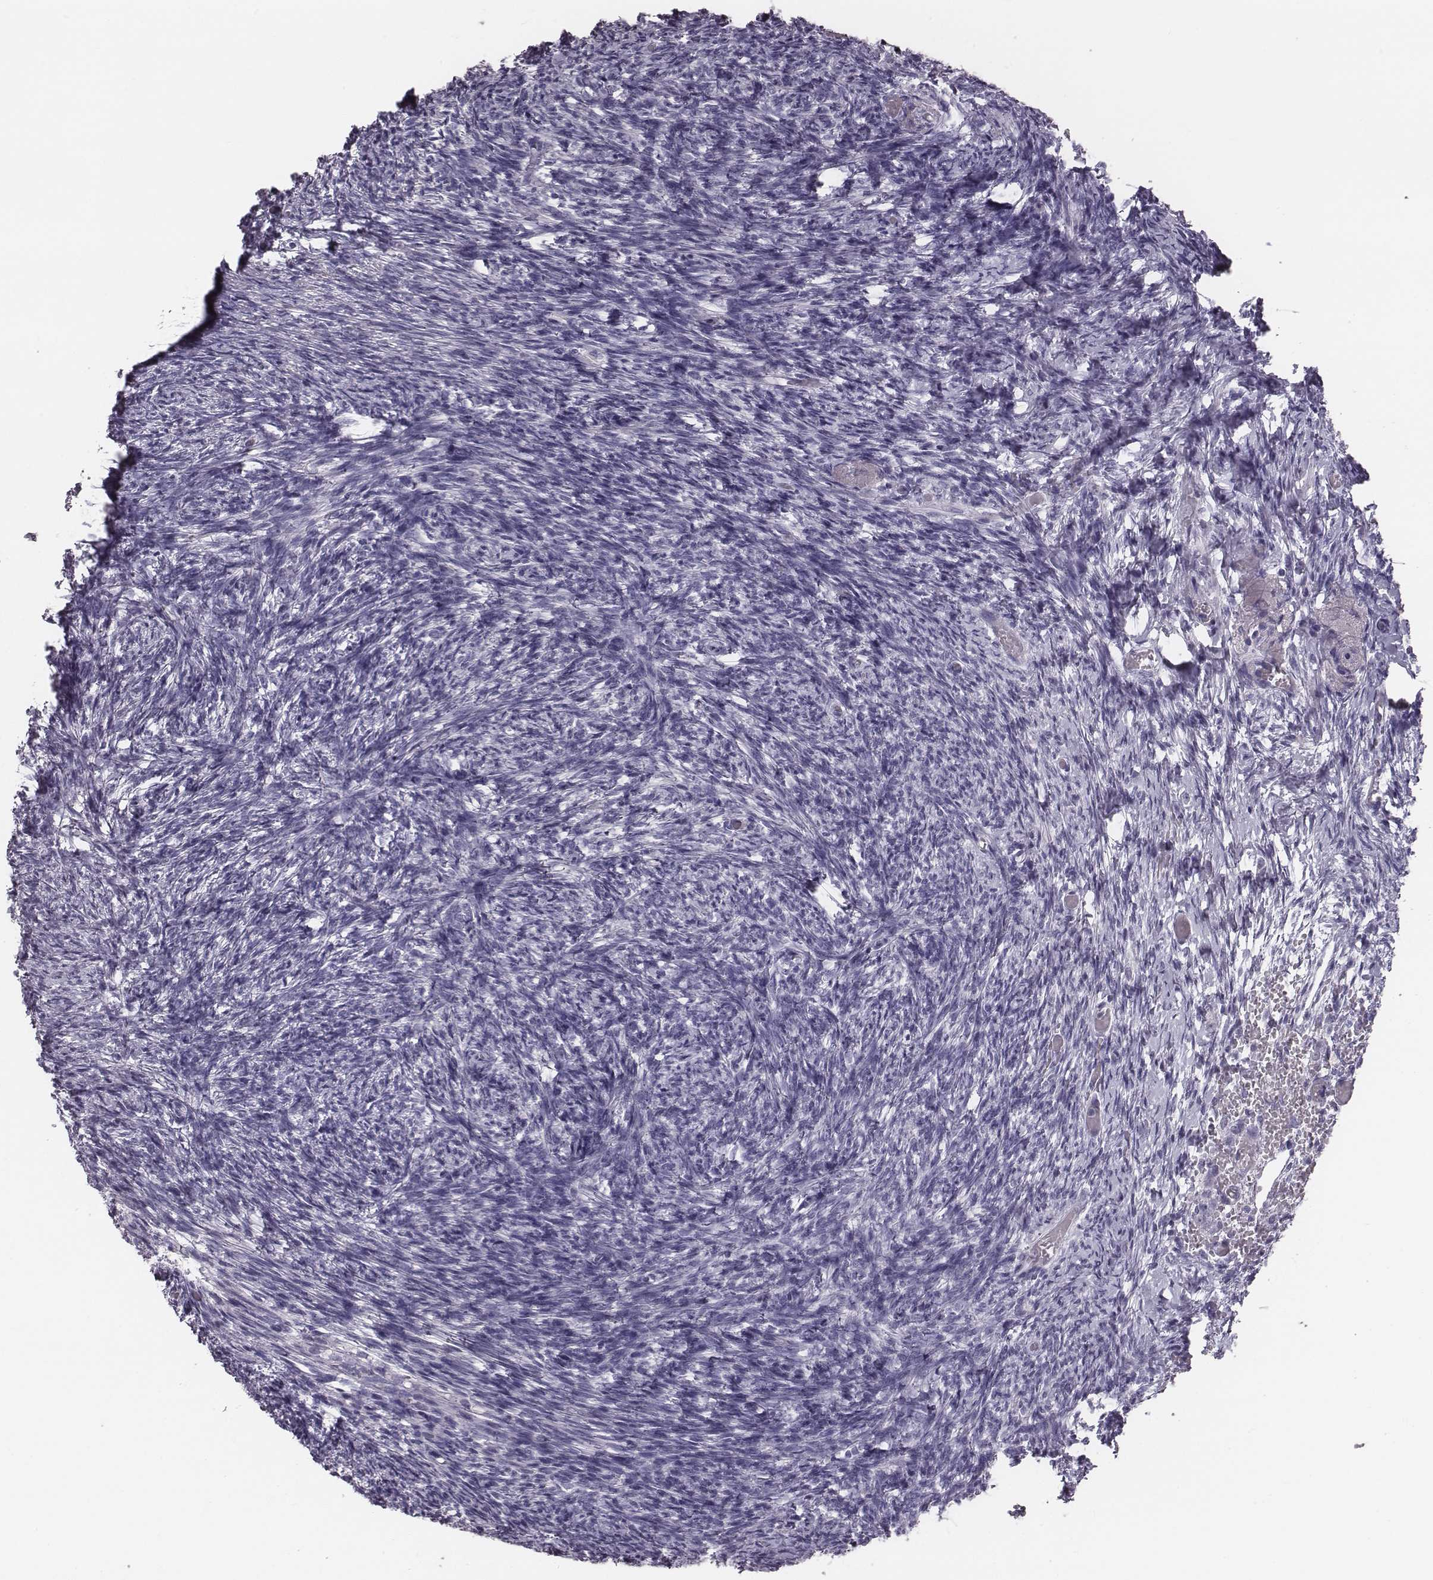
{"staining": {"intensity": "negative", "quantity": "none", "location": "none"}, "tissue": "ovary", "cell_type": "Follicle cells", "image_type": "normal", "snomed": [{"axis": "morphology", "description": "Normal tissue, NOS"}, {"axis": "topography", "description": "Ovary"}], "caption": "Follicle cells show no significant staining in unremarkable ovary. (DAB (3,3'-diaminobenzidine) IHC with hematoxylin counter stain).", "gene": "CSH1", "patient": {"sex": "female", "age": 72}}